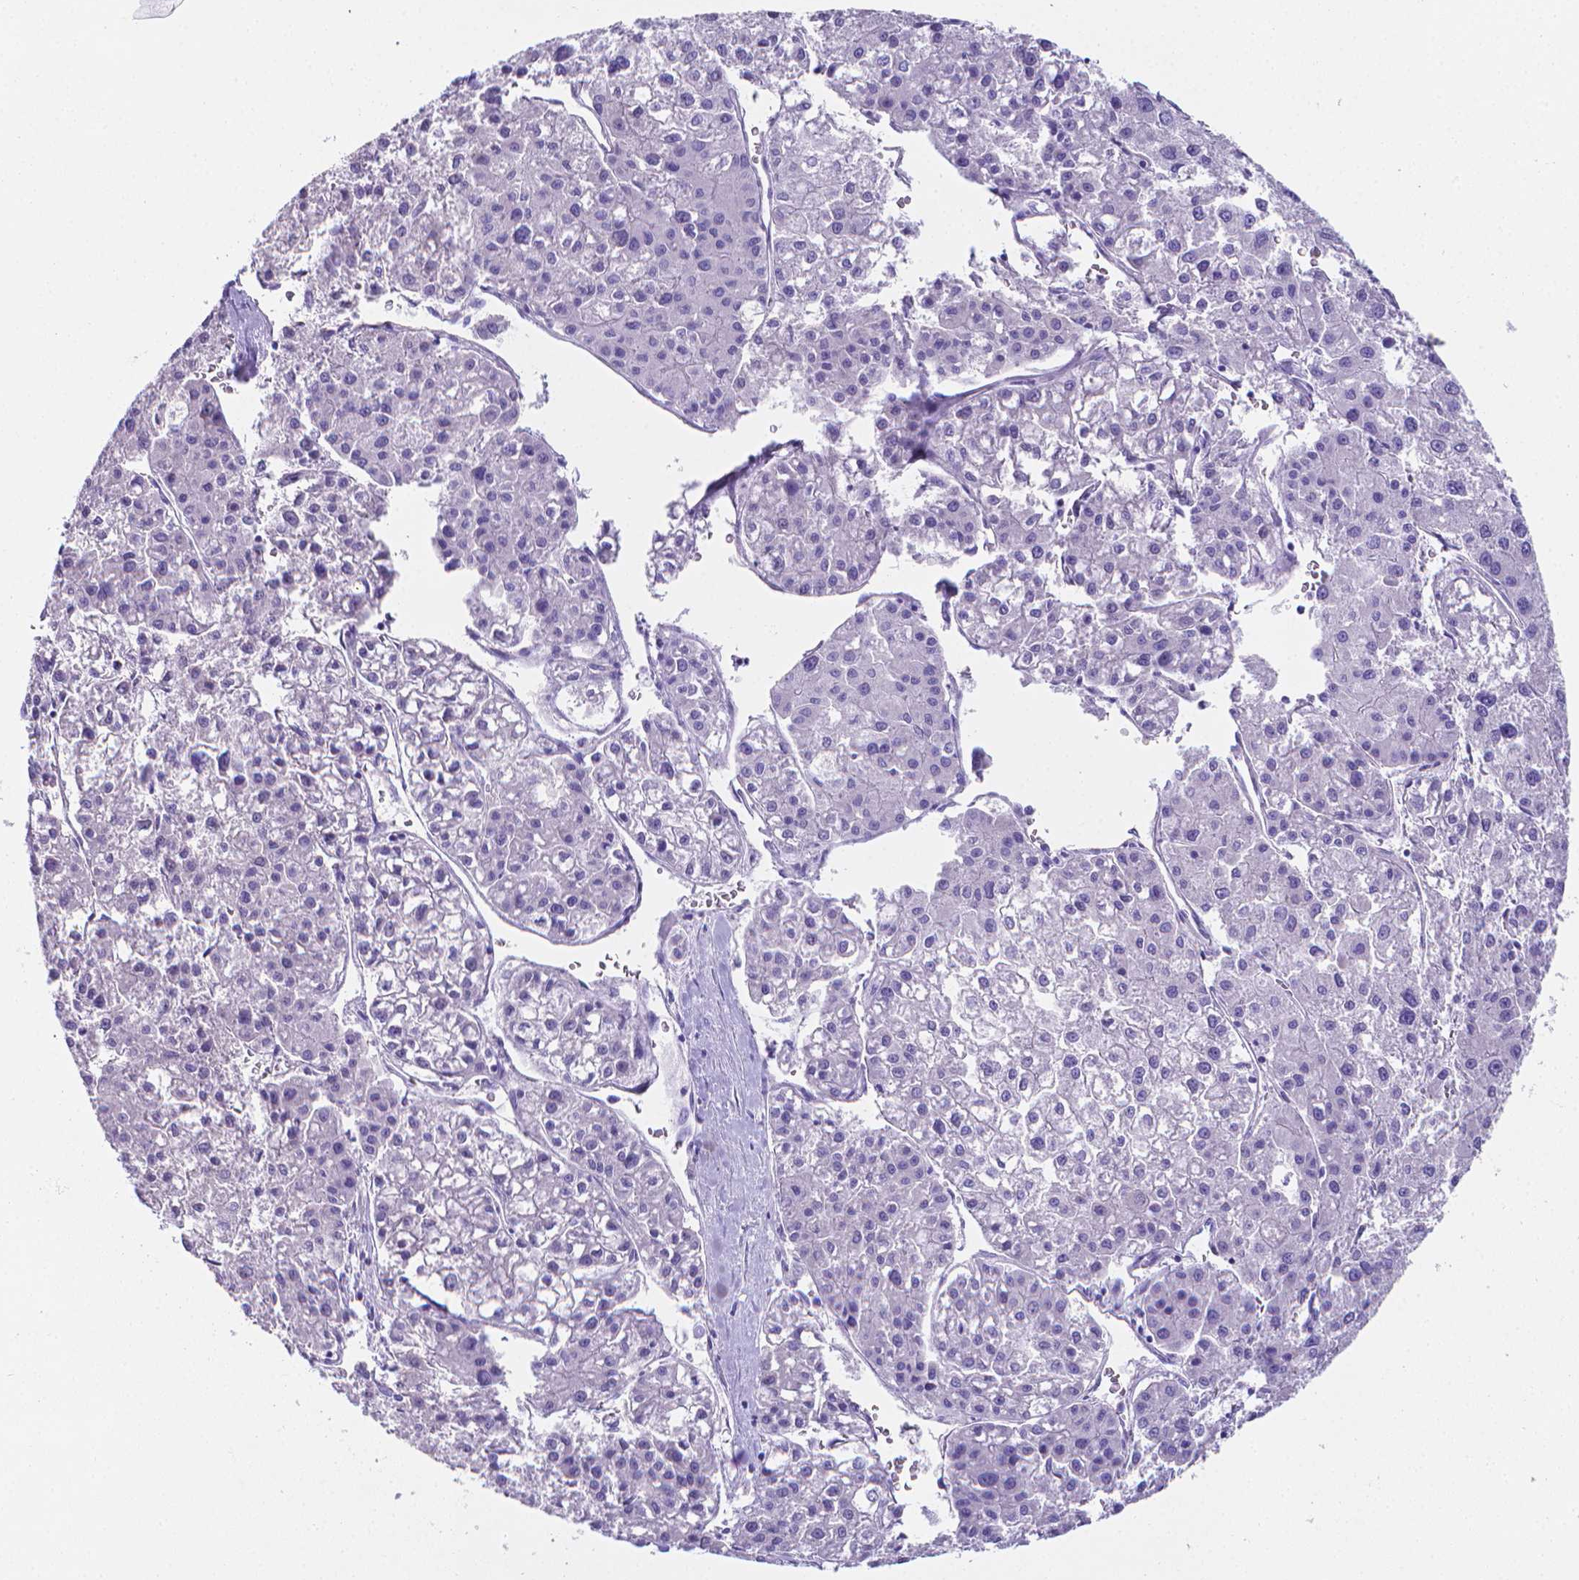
{"staining": {"intensity": "negative", "quantity": "none", "location": "none"}, "tissue": "liver cancer", "cell_type": "Tumor cells", "image_type": "cancer", "snomed": [{"axis": "morphology", "description": "Carcinoma, Hepatocellular, NOS"}, {"axis": "topography", "description": "Liver"}], "caption": "Human liver cancer stained for a protein using immunohistochemistry displays no expression in tumor cells.", "gene": "LRRC73", "patient": {"sex": "male", "age": 73}}